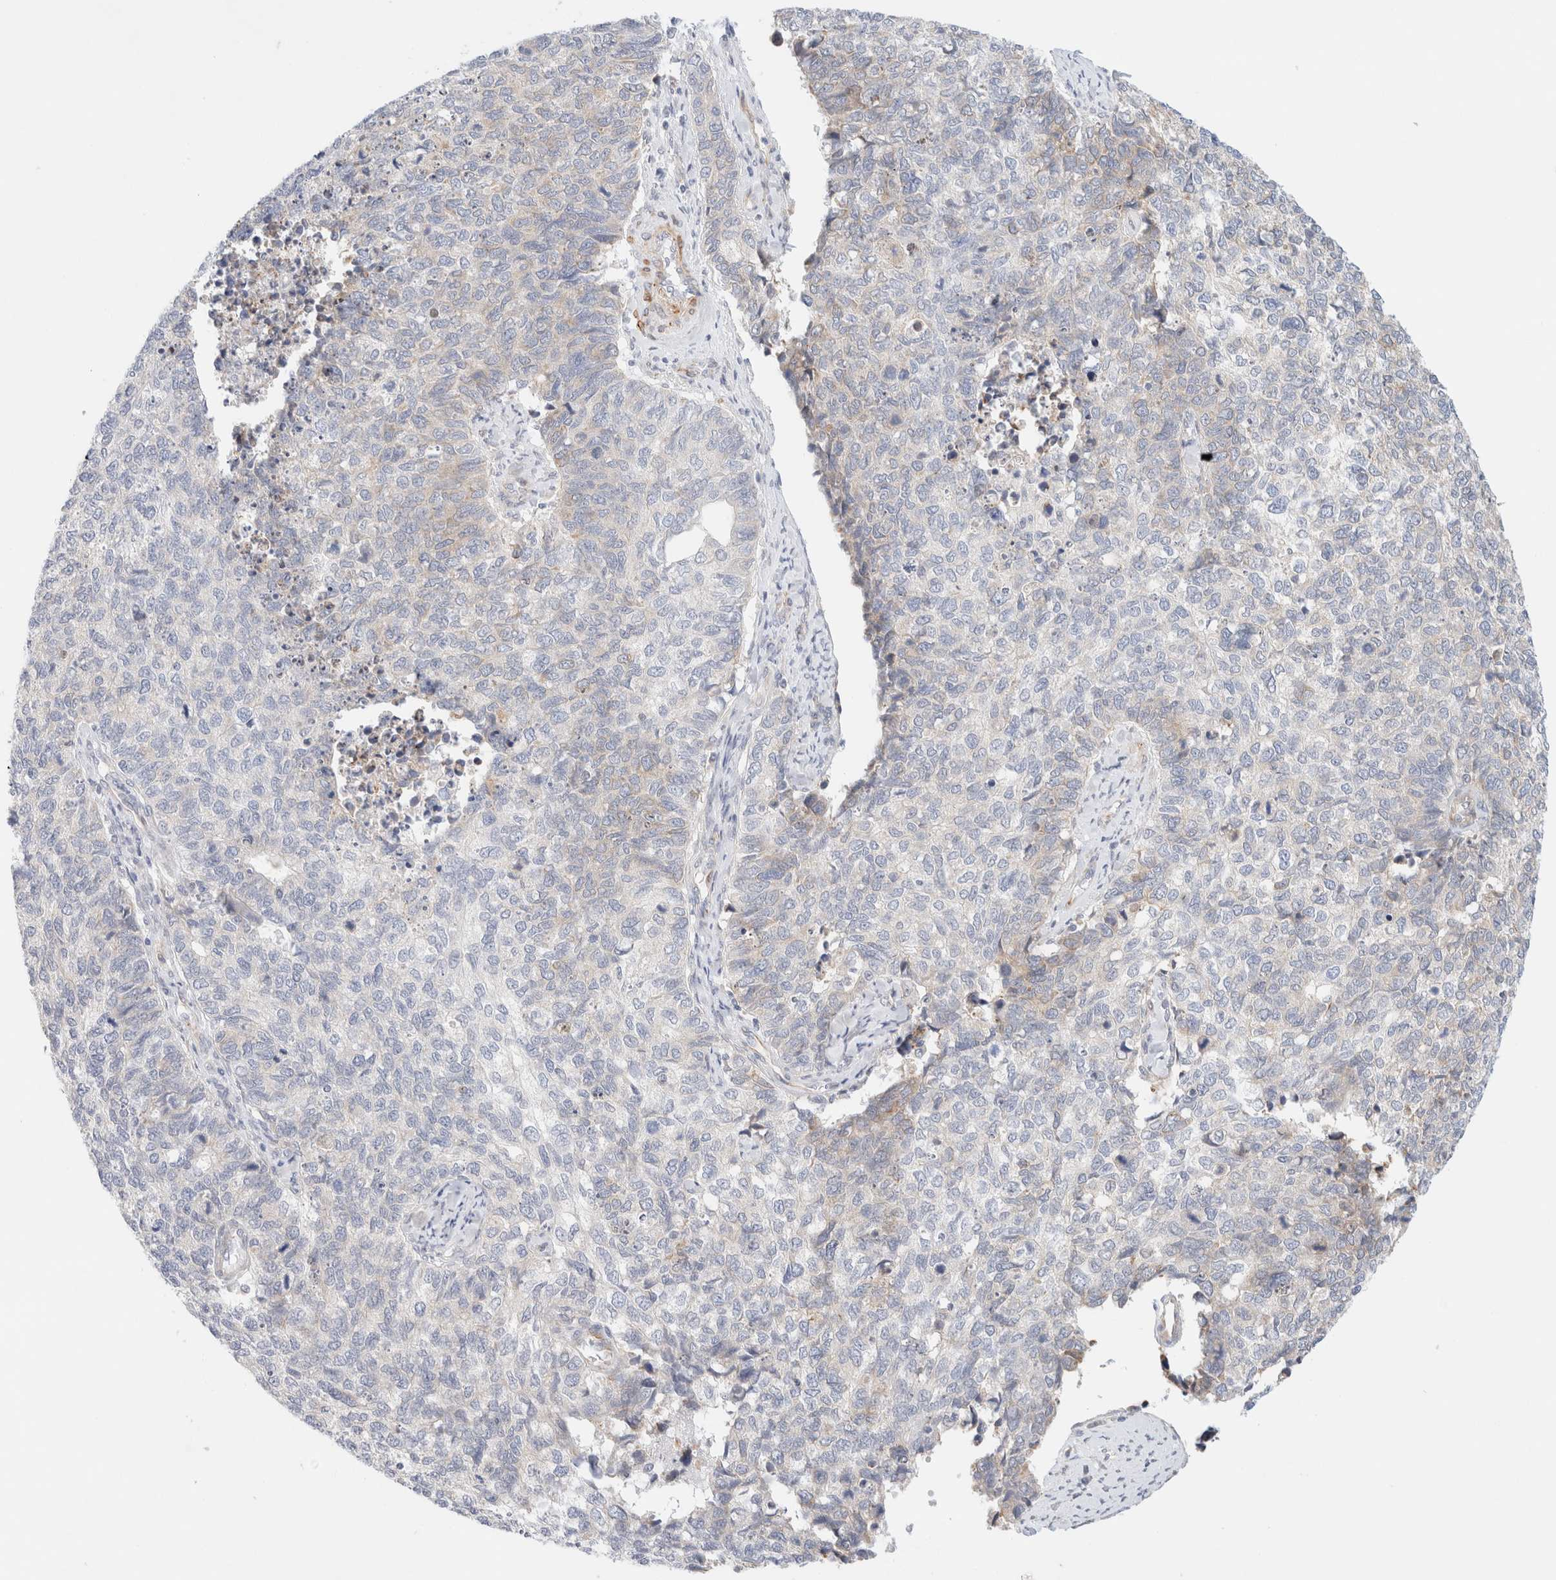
{"staining": {"intensity": "negative", "quantity": "none", "location": "none"}, "tissue": "cervical cancer", "cell_type": "Tumor cells", "image_type": "cancer", "snomed": [{"axis": "morphology", "description": "Squamous cell carcinoma, NOS"}, {"axis": "topography", "description": "Cervix"}], "caption": "High power microscopy image of an IHC photomicrograph of cervical squamous cell carcinoma, revealing no significant staining in tumor cells.", "gene": "SLC25A48", "patient": {"sex": "female", "age": 63}}